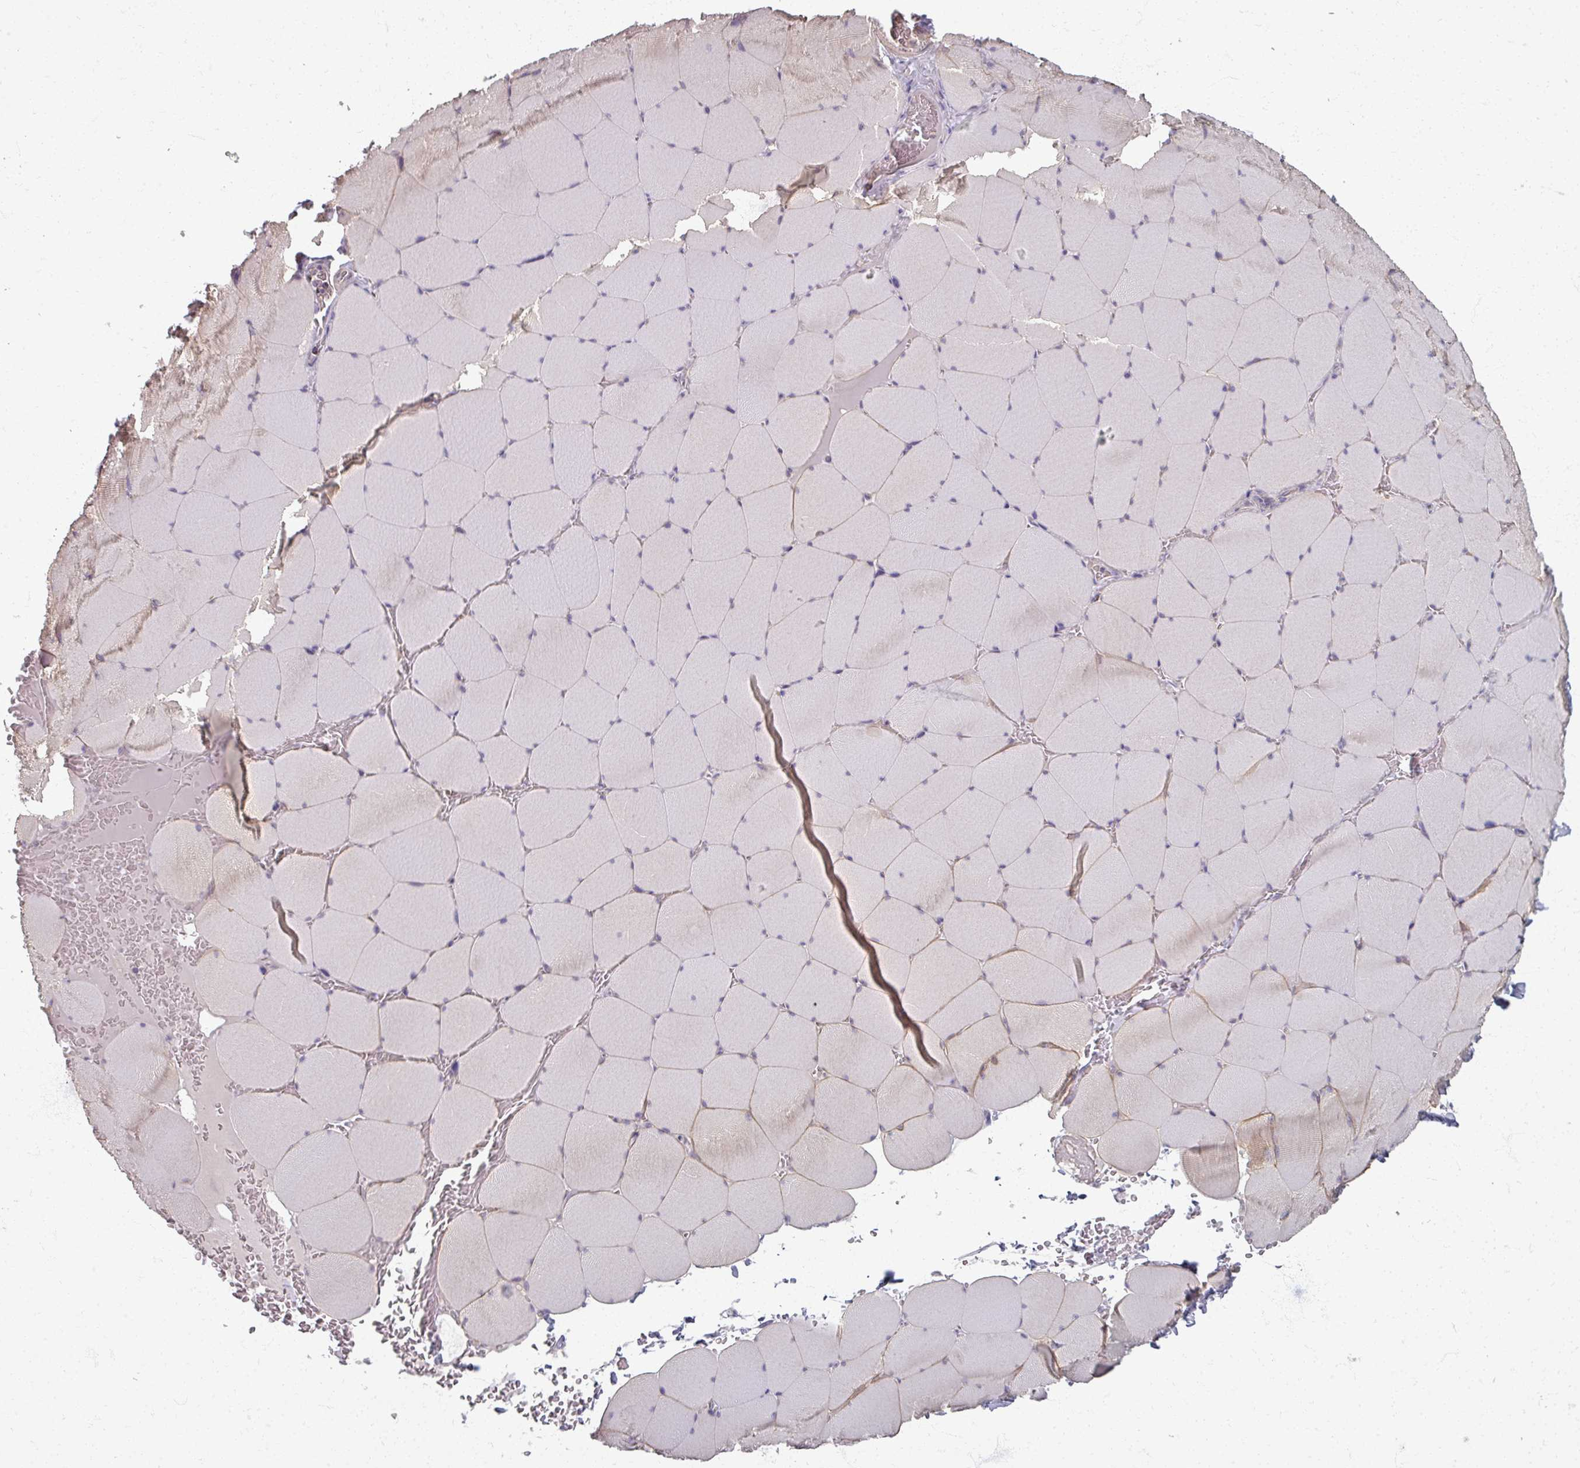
{"staining": {"intensity": "weak", "quantity": "25%-75%", "location": "cytoplasmic/membranous"}, "tissue": "skeletal muscle", "cell_type": "Myocytes", "image_type": "normal", "snomed": [{"axis": "morphology", "description": "Normal tissue, NOS"}, {"axis": "topography", "description": "Skeletal muscle"}, {"axis": "topography", "description": "Head-Neck"}], "caption": "Benign skeletal muscle shows weak cytoplasmic/membranous positivity in approximately 25%-75% of myocytes.", "gene": "TTLL7", "patient": {"sex": "male", "age": 66}}